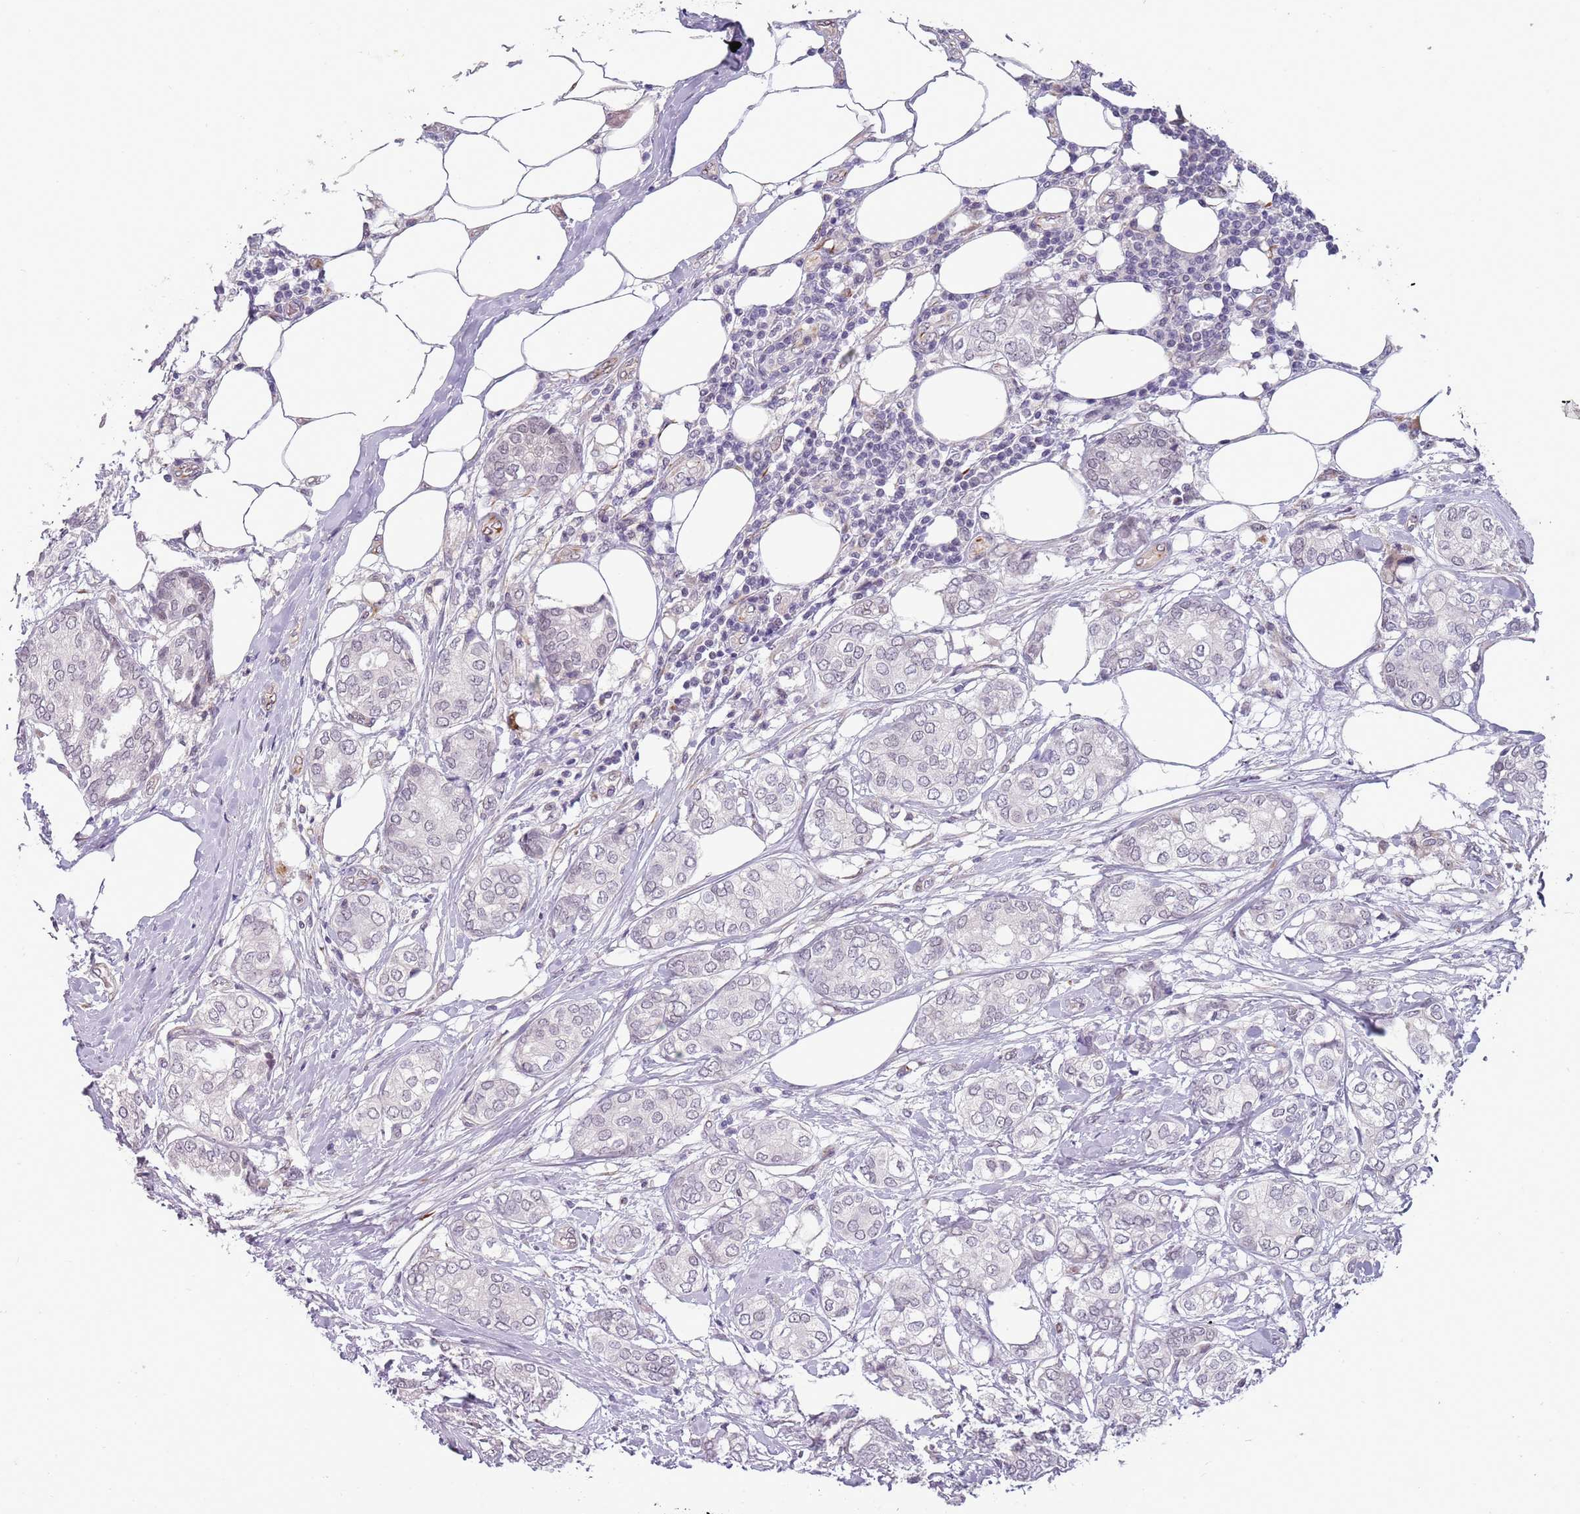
{"staining": {"intensity": "negative", "quantity": "none", "location": "none"}, "tissue": "breast cancer", "cell_type": "Tumor cells", "image_type": "cancer", "snomed": [{"axis": "morphology", "description": "Duct carcinoma"}, {"axis": "topography", "description": "Breast"}], "caption": "The histopathology image reveals no staining of tumor cells in breast intraductal carcinoma.", "gene": "NBPF3", "patient": {"sex": "female", "age": 73}}